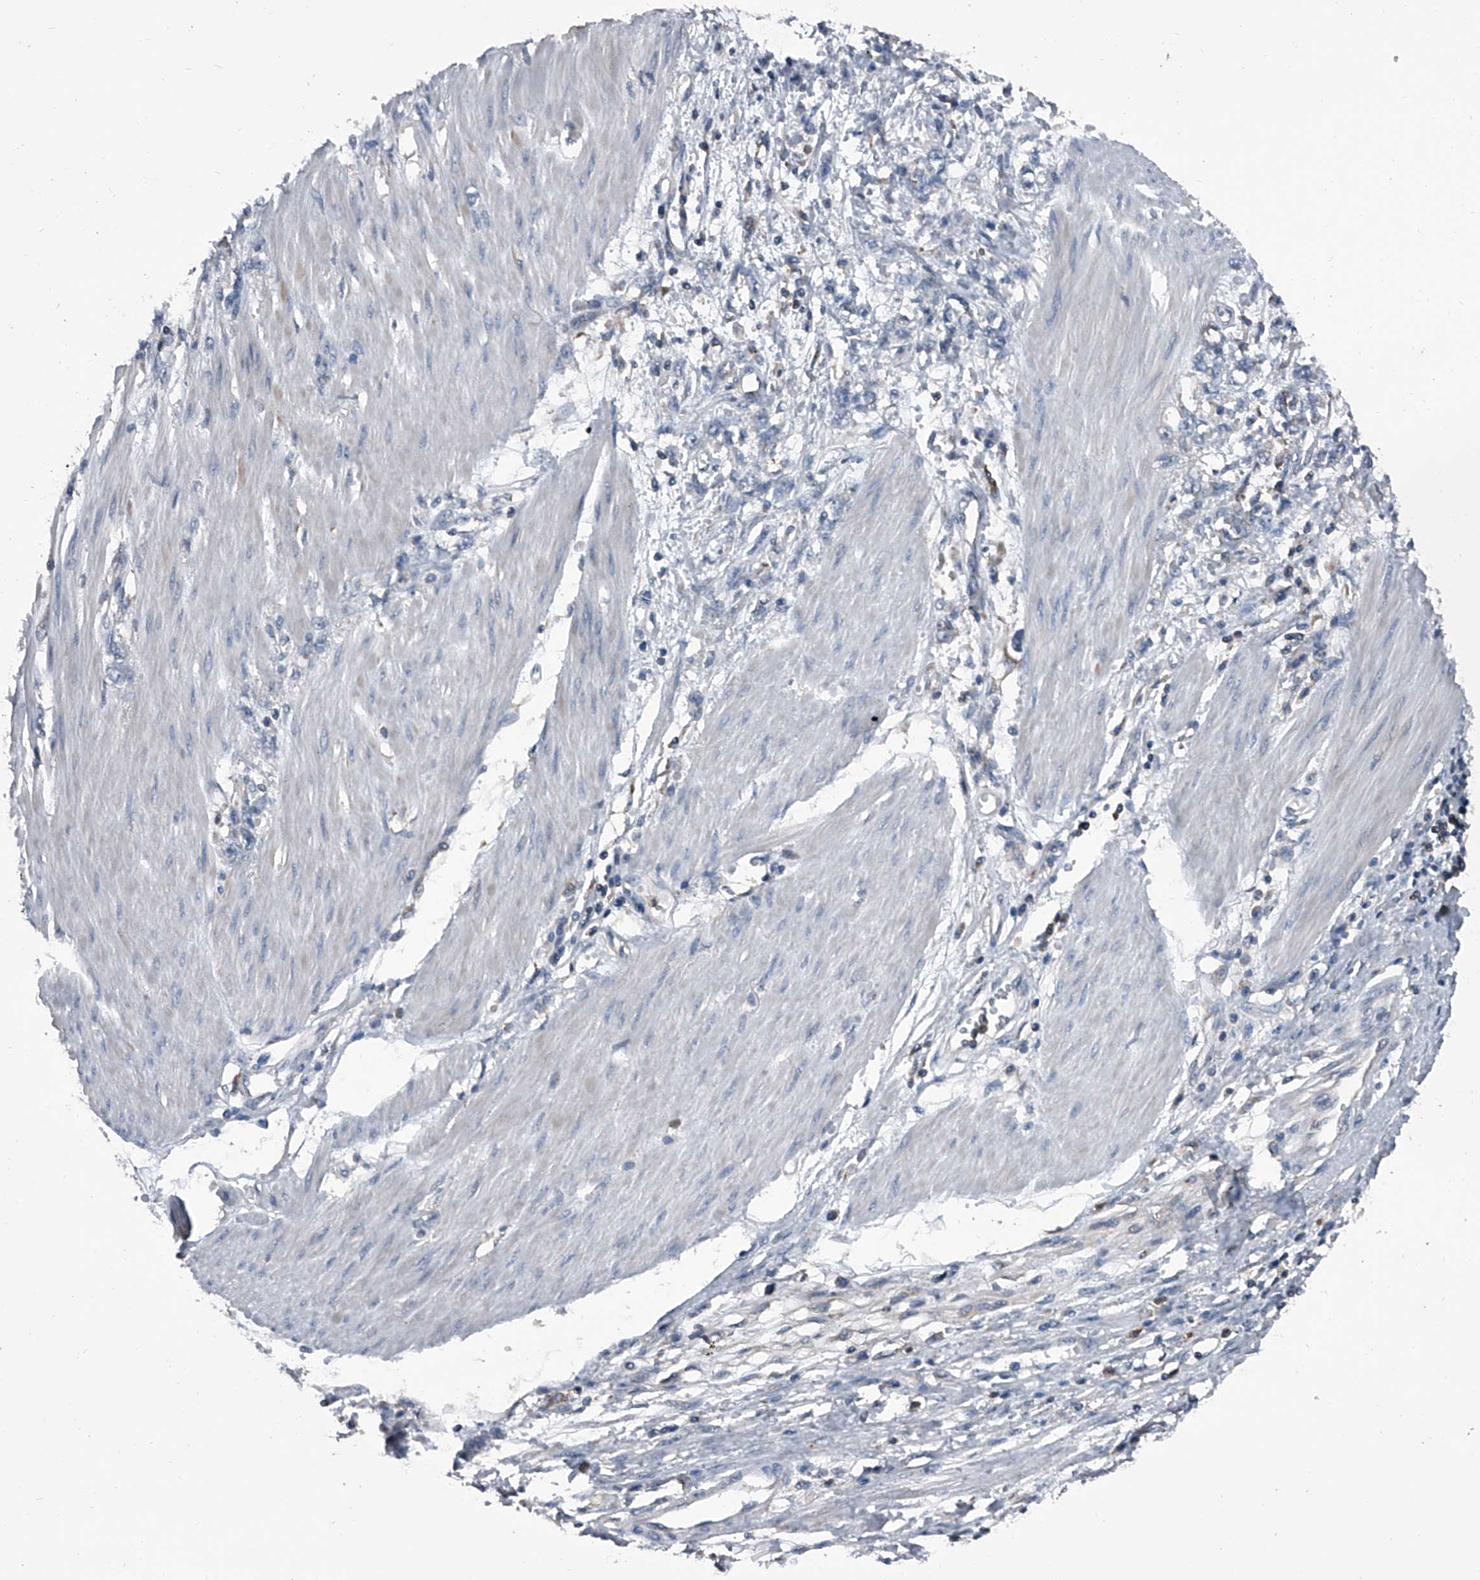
{"staining": {"intensity": "negative", "quantity": "none", "location": "none"}, "tissue": "stomach cancer", "cell_type": "Tumor cells", "image_type": "cancer", "snomed": [{"axis": "morphology", "description": "Adenocarcinoma, NOS"}, {"axis": "topography", "description": "Stomach"}], "caption": "This is an immunohistochemistry photomicrograph of adenocarcinoma (stomach). There is no expression in tumor cells.", "gene": "PIP5K1A", "patient": {"sex": "female", "age": 76}}